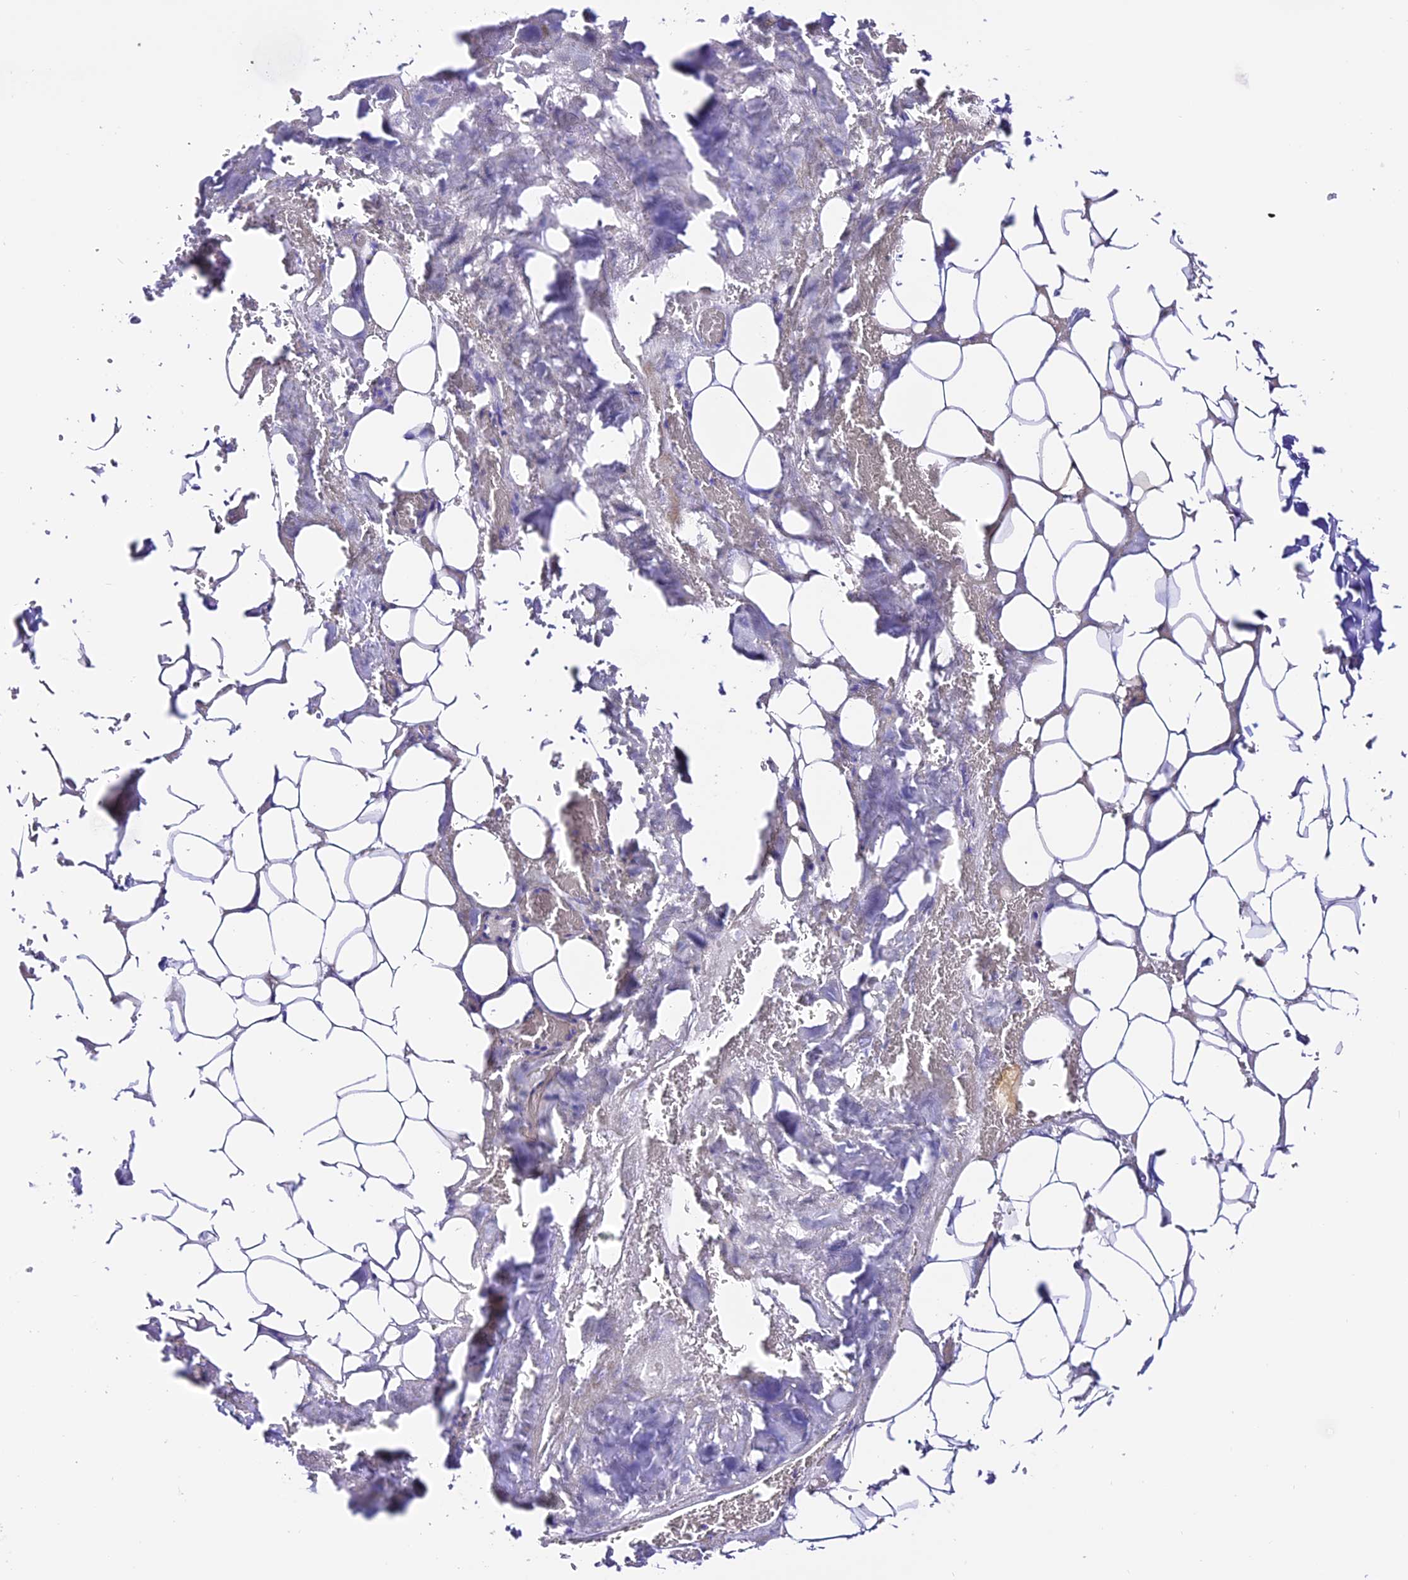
{"staining": {"intensity": "negative", "quantity": "none", "location": "none"}, "tissue": "adipose tissue", "cell_type": "Adipocytes", "image_type": "normal", "snomed": [{"axis": "morphology", "description": "Normal tissue, NOS"}, {"axis": "topography", "description": "Peripheral nerve tissue"}], "caption": "Adipose tissue stained for a protein using immunohistochemistry (IHC) demonstrates no positivity adipocytes.", "gene": "TRMT44", "patient": {"sex": "male", "age": 70}}